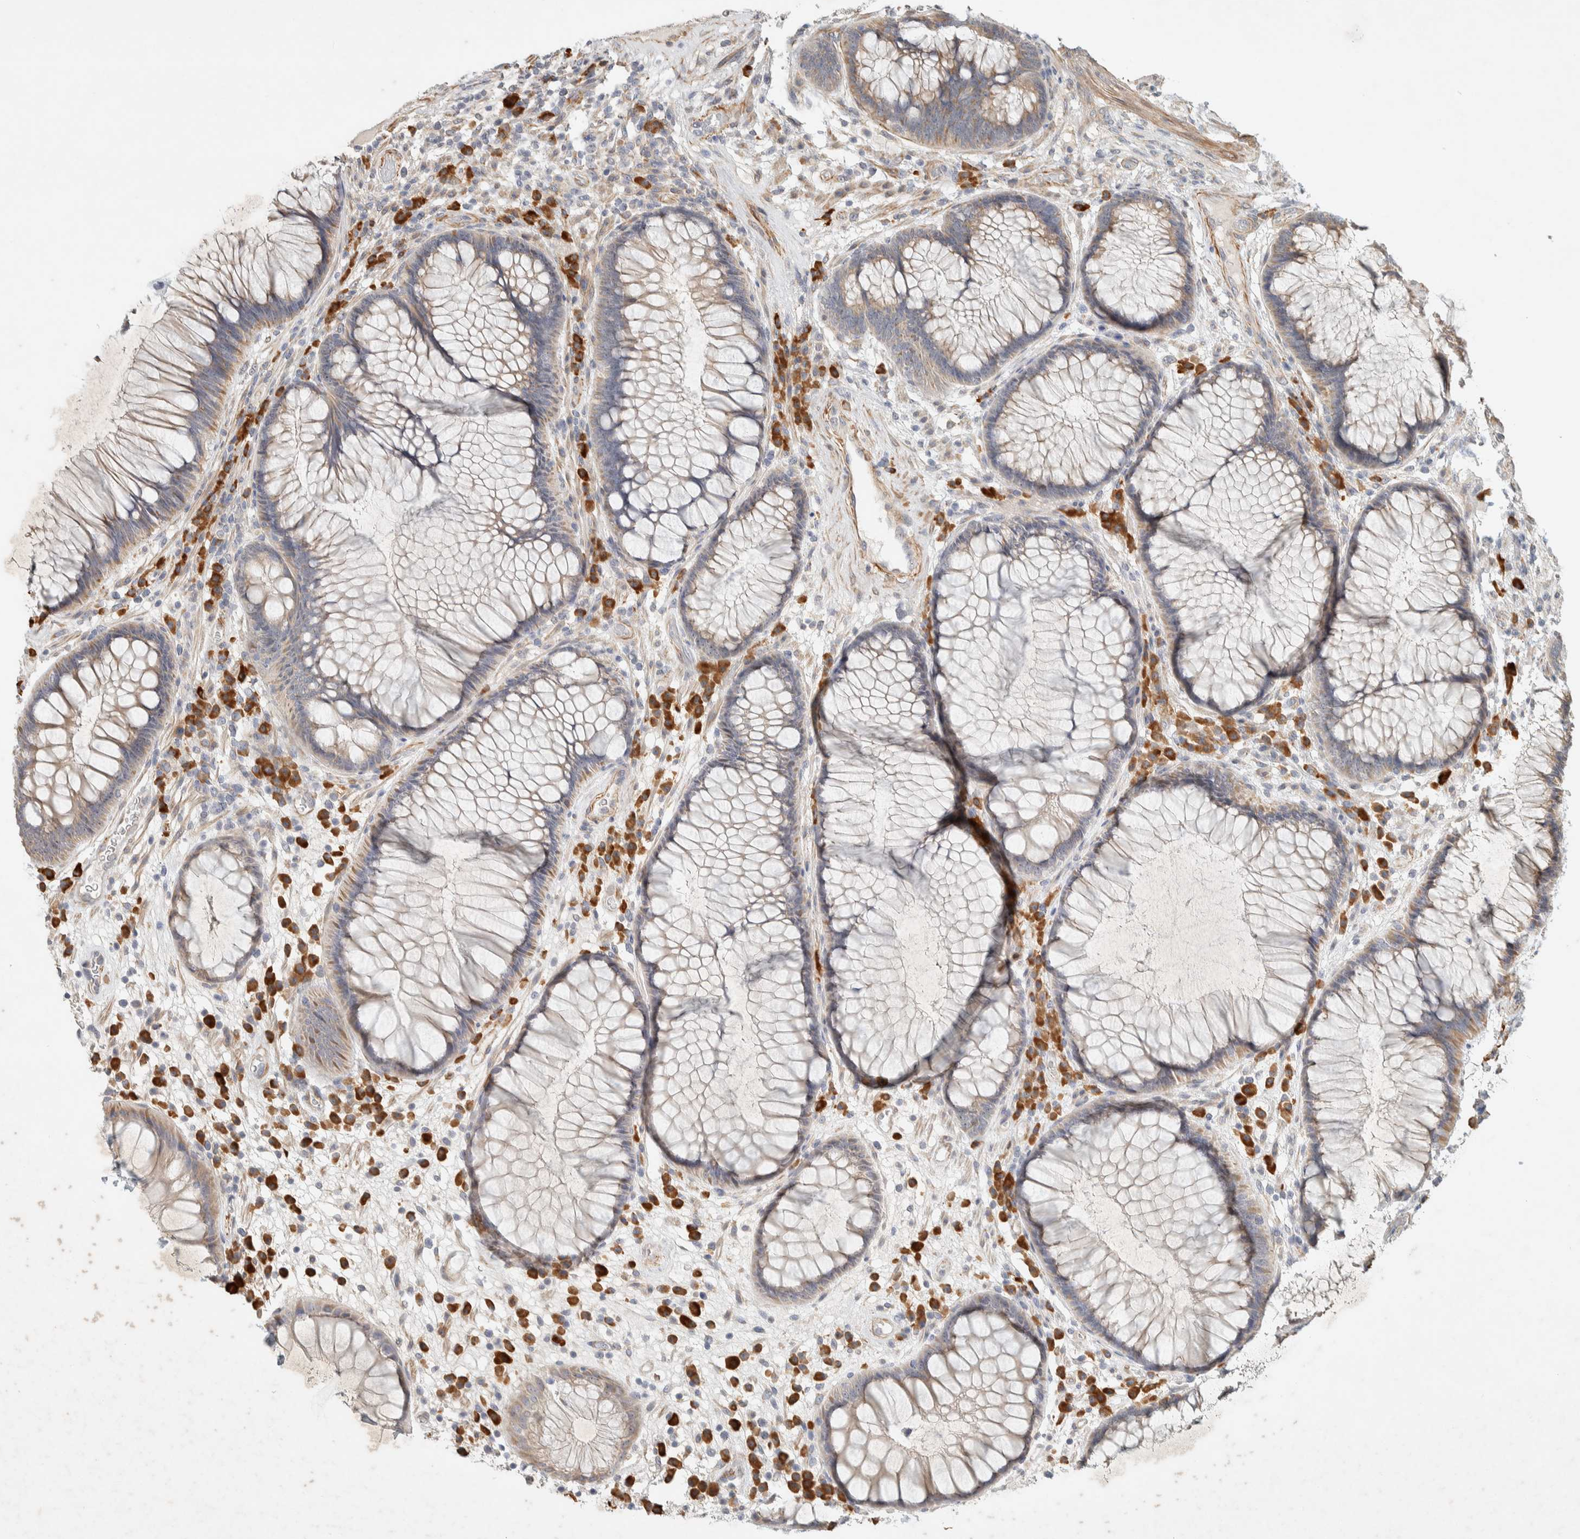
{"staining": {"intensity": "weak", "quantity": "25%-75%", "location": "cytoplasmic/membranous"}, "tissue": "rectum", "cell_type": "Glandular cells", "image_type": "normal", "snomed": [{"axis": "morphology", "description": "Normal tissue, NOS"}, {"axis": "topography", "description": "Rectum"}], "caption": "Brown immunohistochemical staining in unremarkable human rectum exhibits weak cytoplasmic/membranous staining in approximately 25%-75% of glandular cells.", "gene": "KLHL40", "patient": {"sex": "male", "age": 51}}